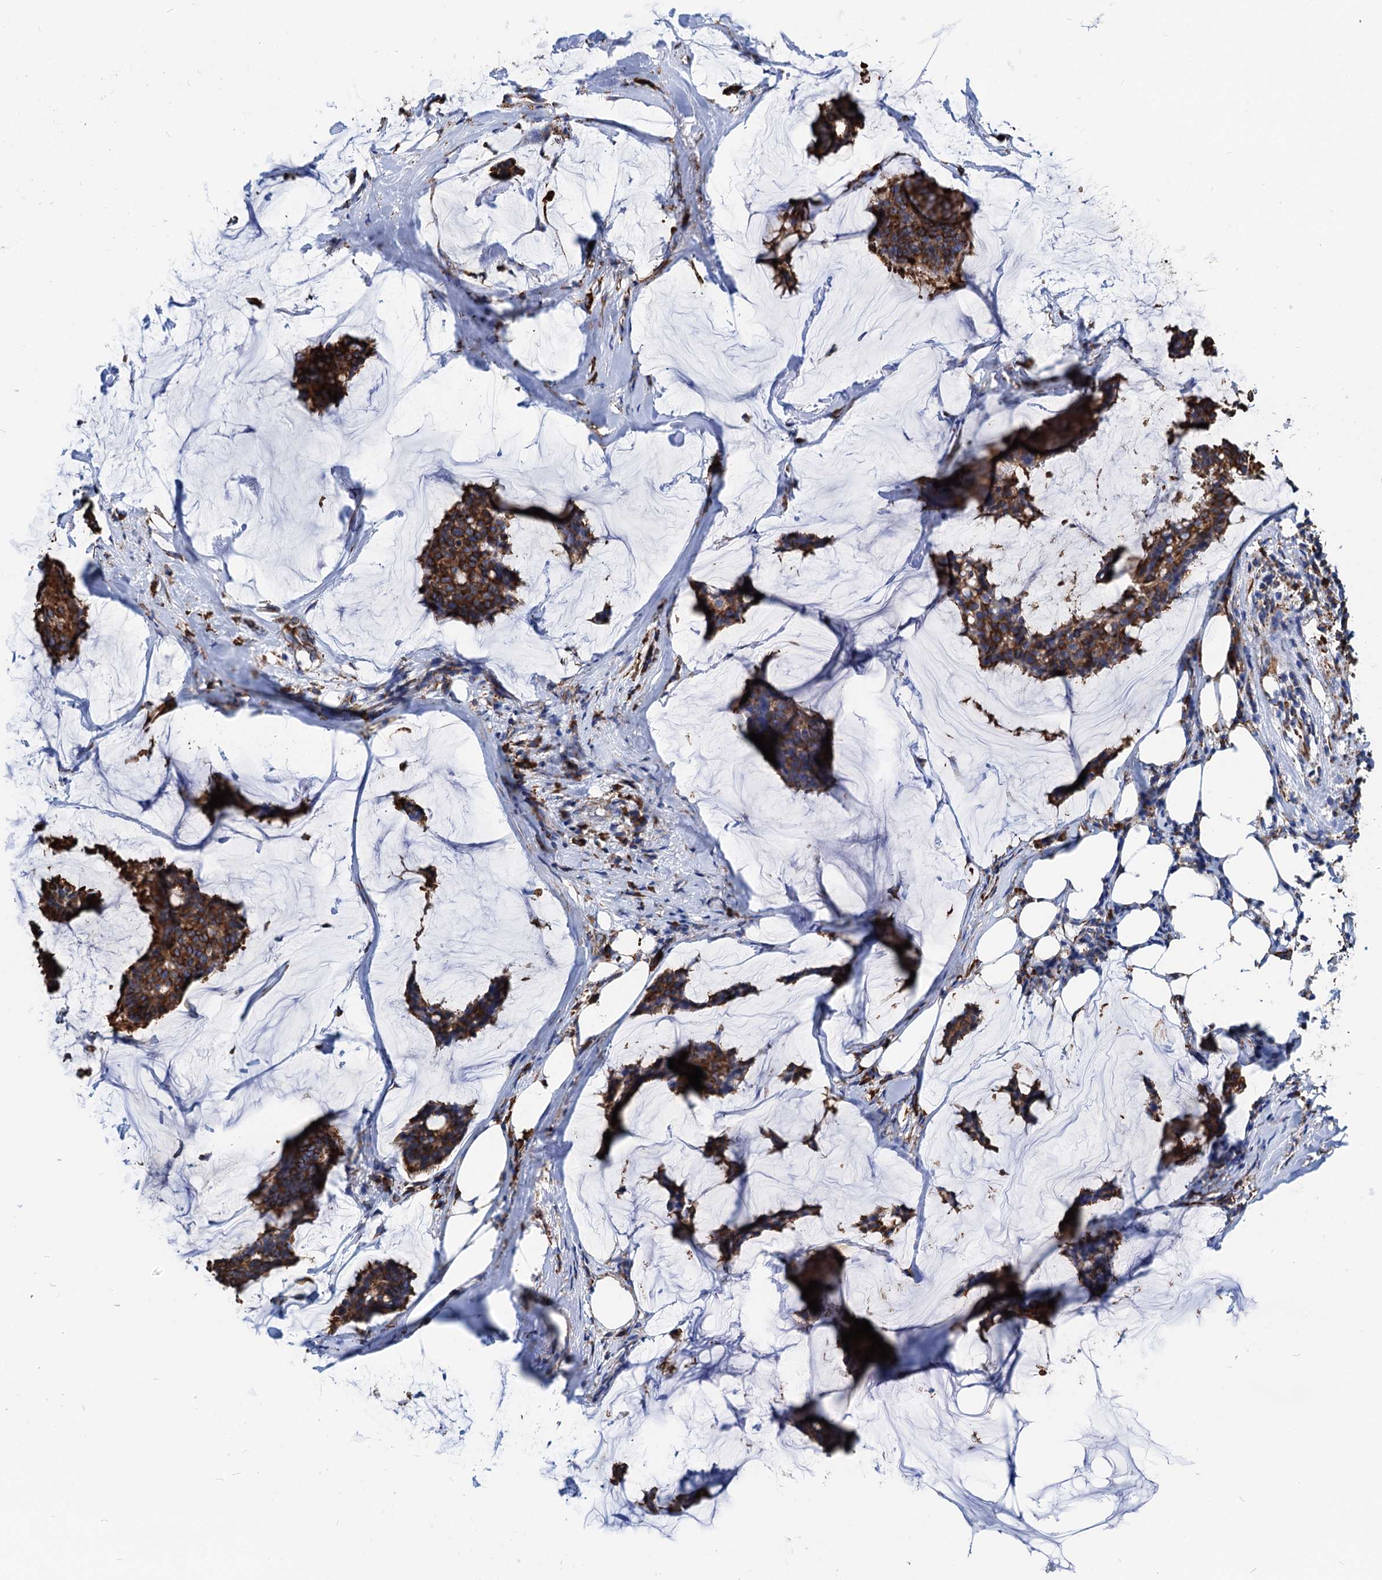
{"staining": {"intensity": "strong", "quantity": ">75%", "location": "cytoplasmic/membranous"}, "tissue": "breast cancer", "cell_type": "Tumor cells", "image_type": "cancer", "snomed": [{"axis": "morphology", "description": "Duct carcinoma"}, {"axis": "topography", "description": "Breast"}], "caption": "A brown stain labels strong cytoplasmic/membranous expression of a protein in breast cancer tumor cells.", "gene": "HSPA5", "patient": {"sex": "female", "age": 93}}